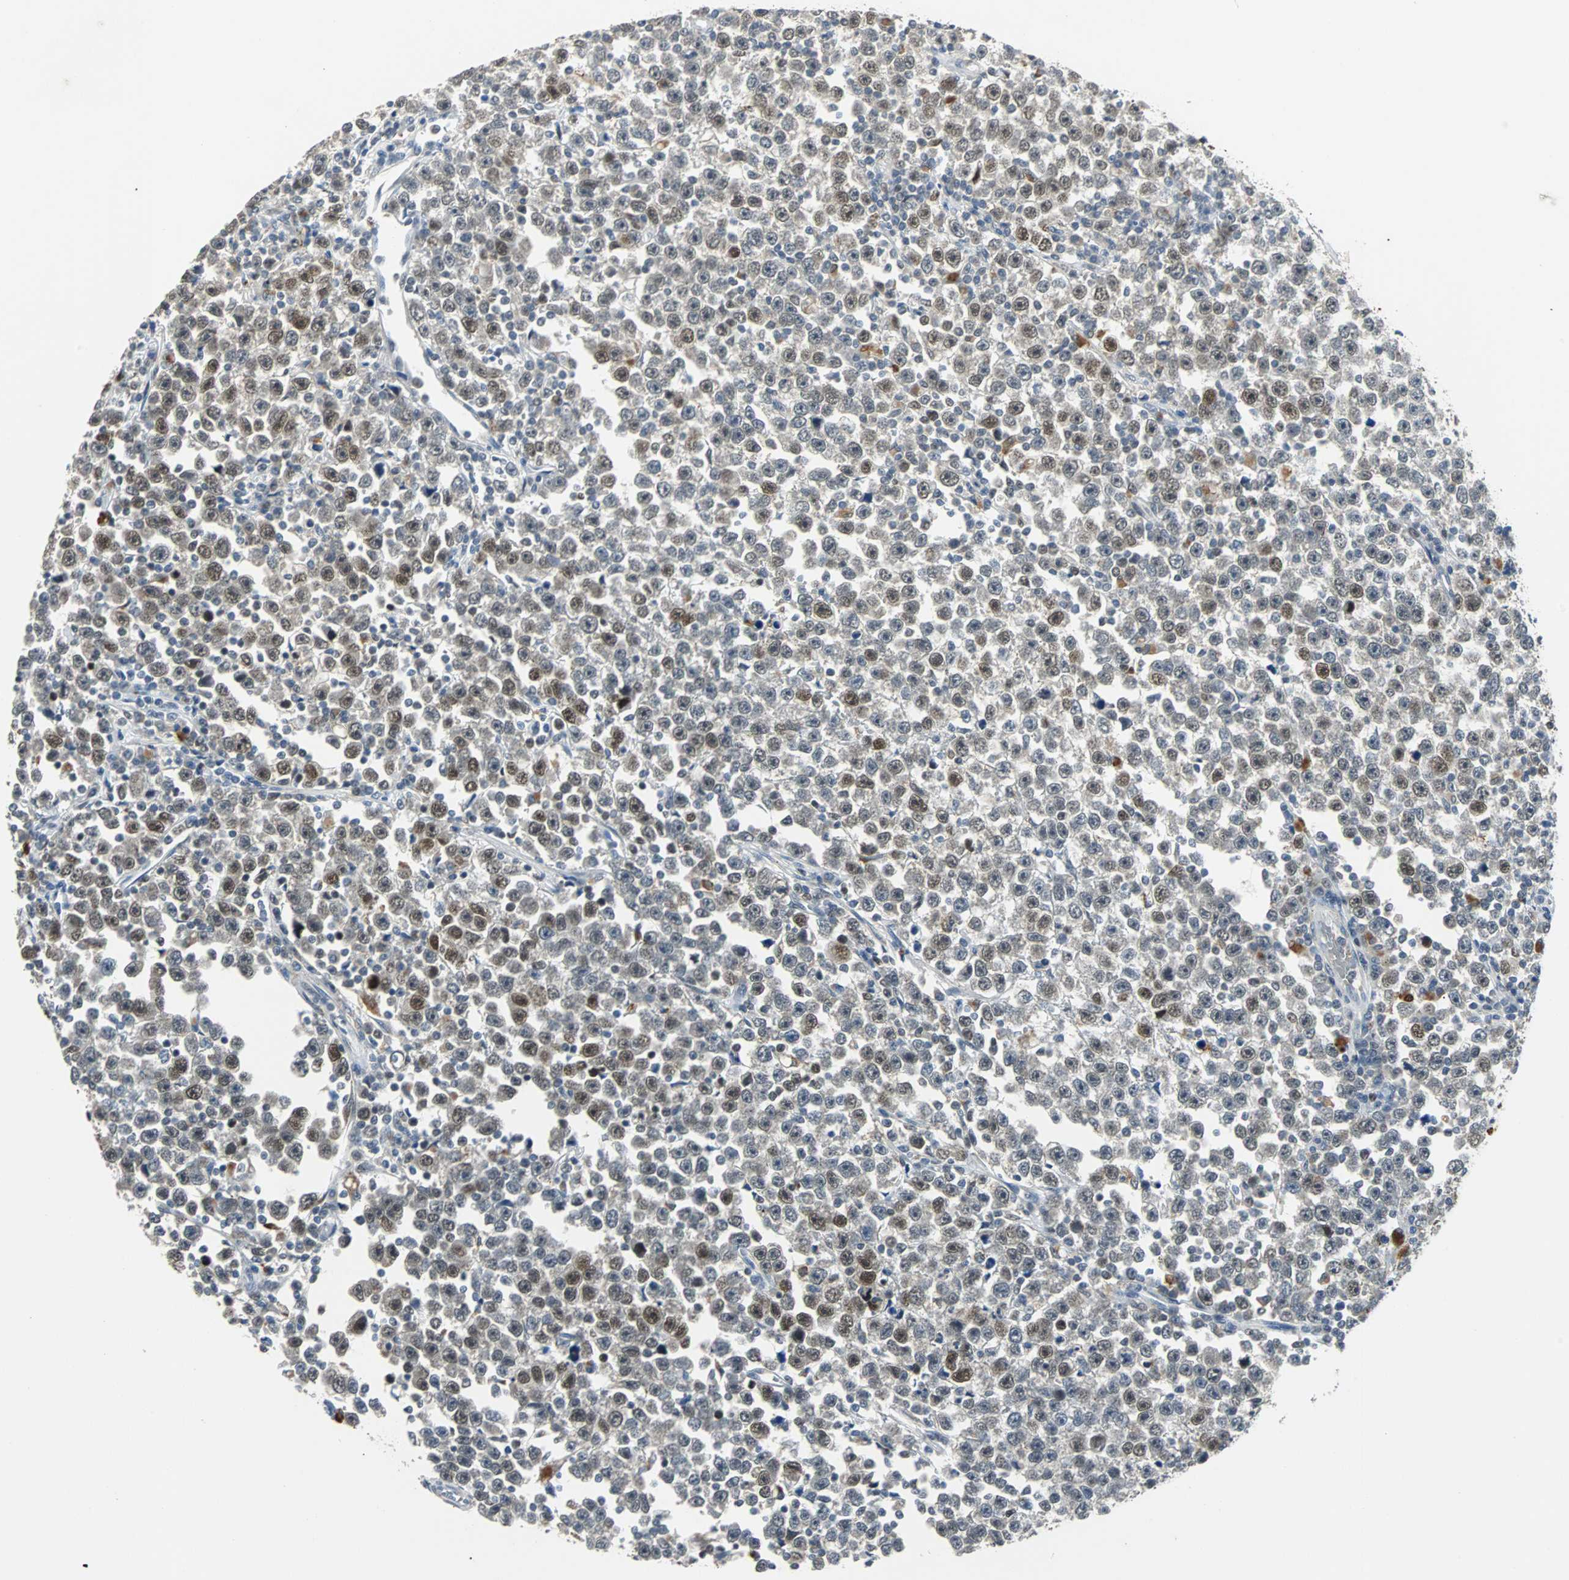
{"staining": {"intensity": "moderate", "quantity": "25%-75%", "location": "nuclear"}, "tissue": "testis cancer", "cell_type": "Tumor cells", "image_type": "cancer", "snomed": [{"axis": "morphology", "description": "Seminoma, NOS"}, {"axis": "topography", "description": "Testis"}], "caption": "Approximately 25%-75% of tumor cells in testis cancer (seminoma) demonstrate moderate nuclear protein staining as visualized by brown immunohistochemical staining.", "gene": "HLX", "patient": {"sex": "male", "age": 43}}